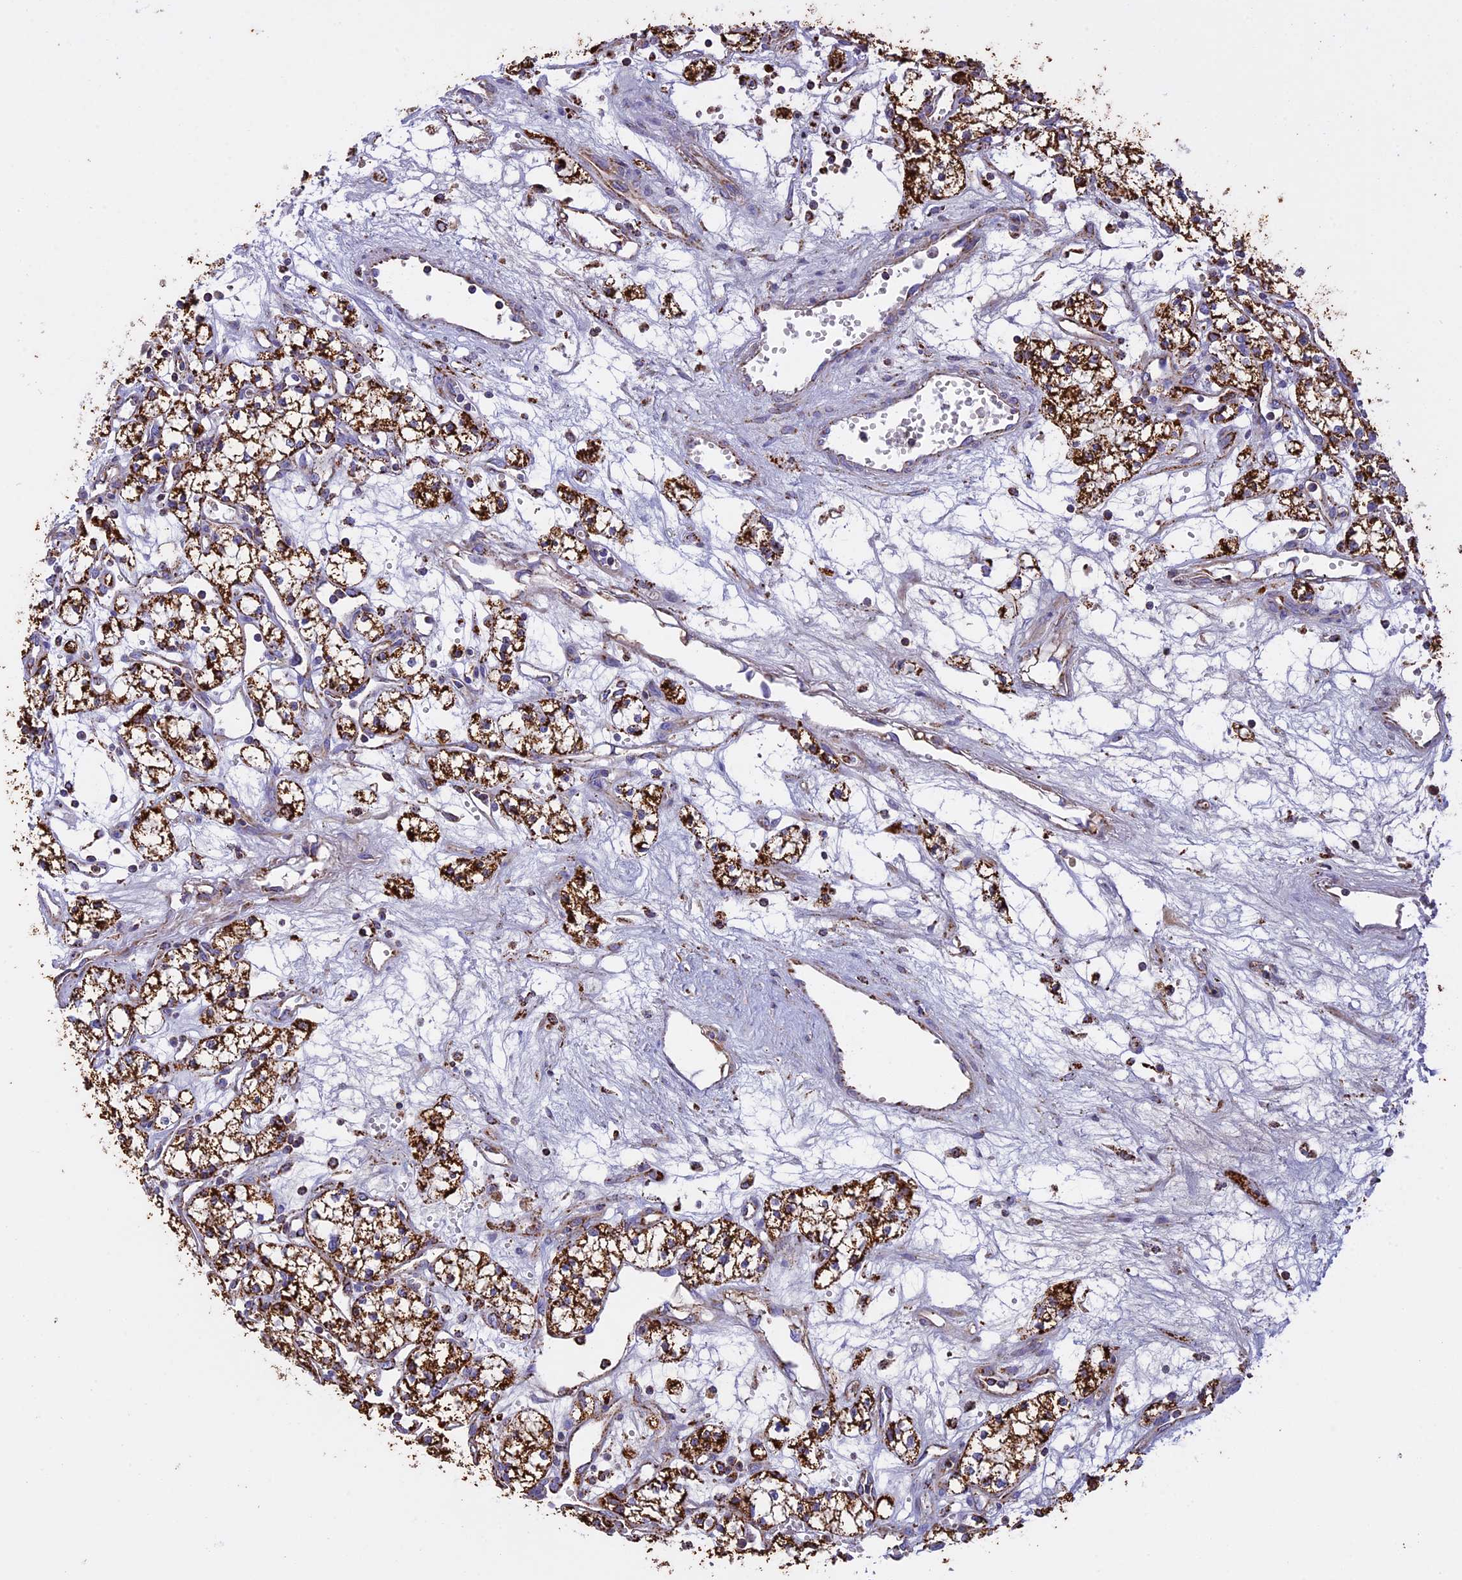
{"staining": {"intensity": "strong", "quantity": ">75%", "location": "cytoplasmic/membranous"}, "tissue": "renal cancer", "cell_type": "Tumor cells", "image_type": "cancer", "snomed": [{"axis": "morphology", "description": "Adenocarcinoma, NOS"}, {"axis": "topography", "description": "Kidney"}], "caption": "An immunohistochemistry (IHC) image of tumor tissue is shown. Protein staining in brown highlights strong cytoplasmic/membranous positivity in renal adenocarcinoma within tumor cells. (Brightfield microscopy of DAB IHC at high magnification).", "gene": "KCNG1", "patient": {"sex": "male", "age": 59}}